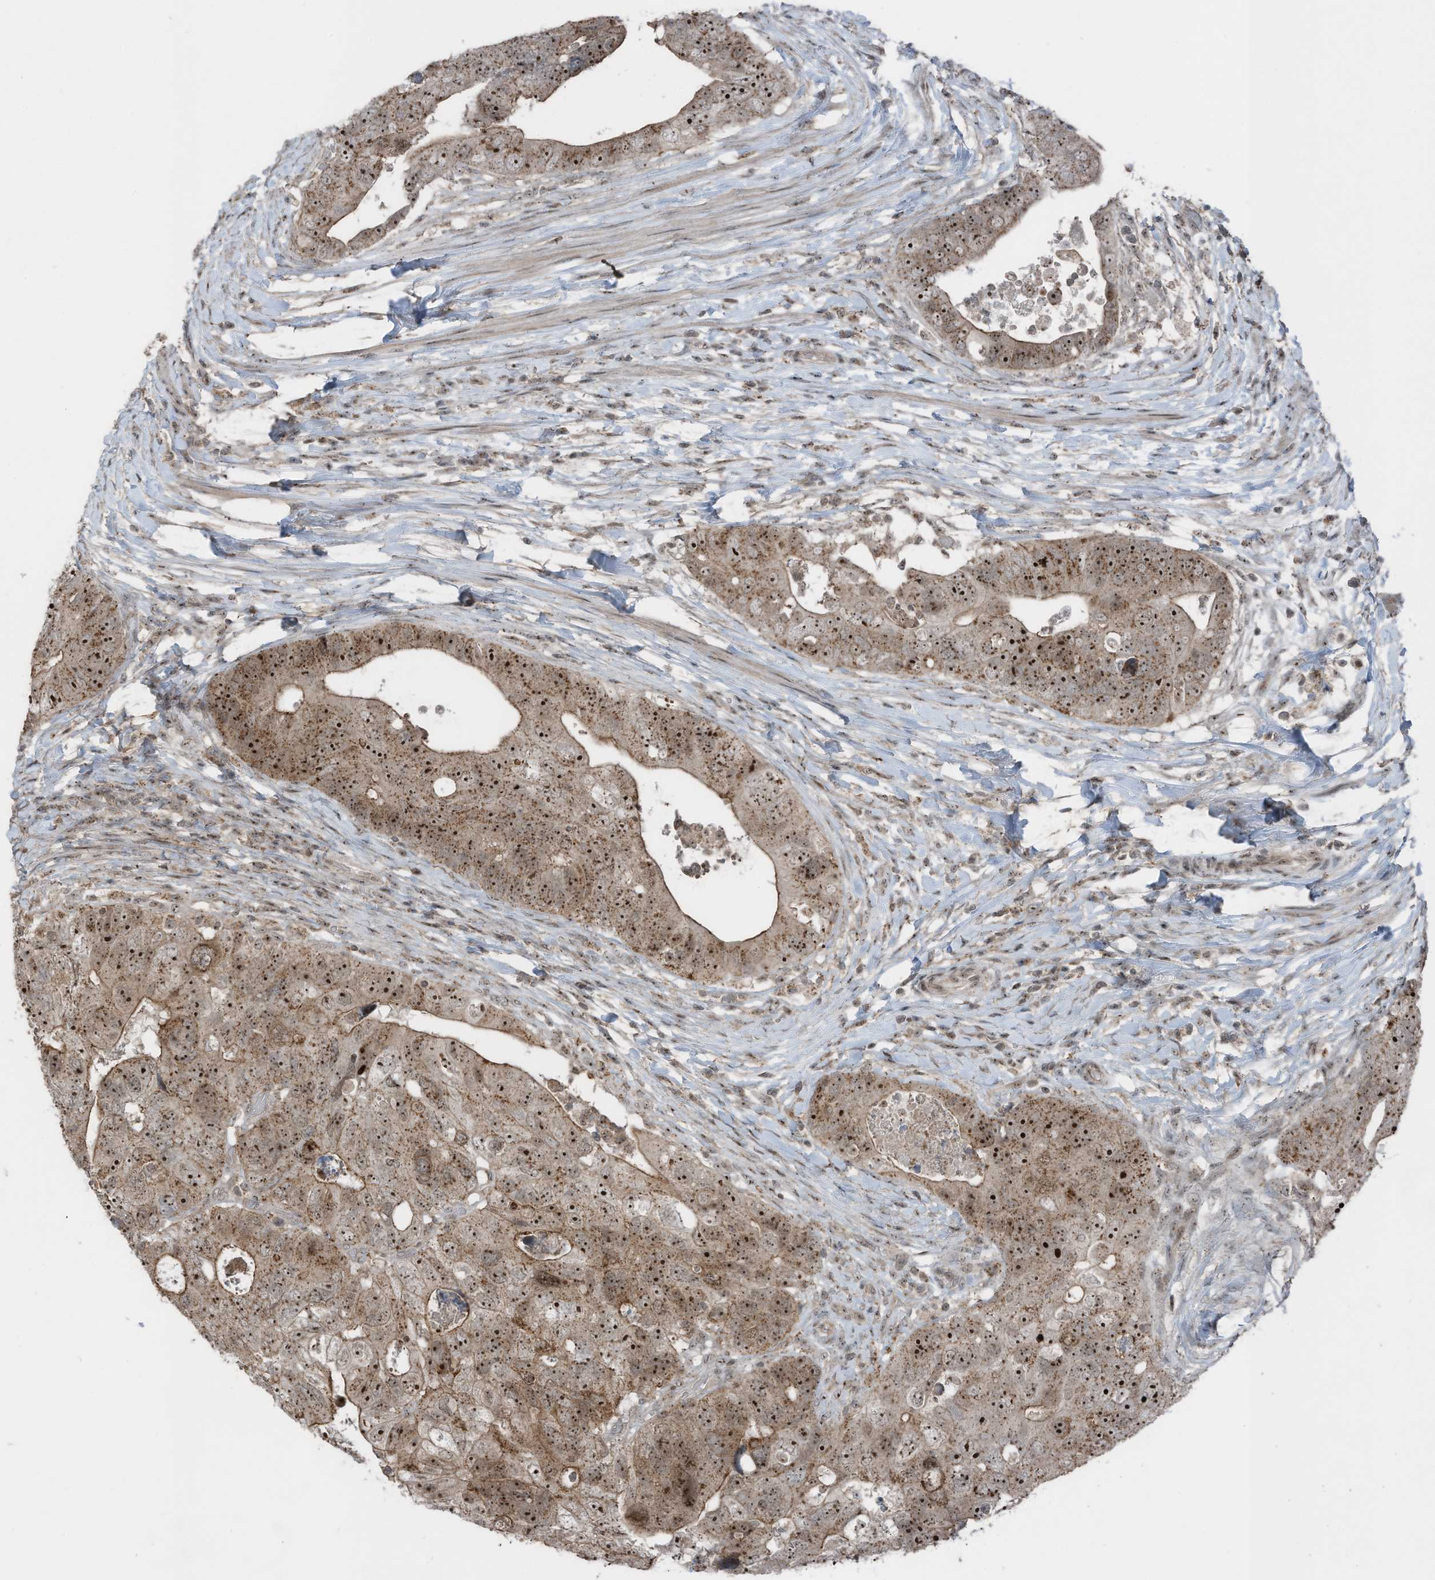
{"staining": {"intensity": "moderate", "quantity": ">75%", "location": "cytoplasmic/membranous,nuclear"}, "tissue": "colorectal cancer", "cell_type": "Tumor cells", "image_type": "cancer", "snomed": [{"axis": "morphology", "description": "Adenocarcinoma, NOS"}, {"axis": "topography", "description": "Rectum"}], "caption": "The immunohistochemical stain labels moderate cytoplasmic/membranous and nuclear positivity in tumor cells of colorectal cancer (adenocarcinoma) tissue.", "gene": "UTP3", "patient": {"sex": "male", "age": 59}}